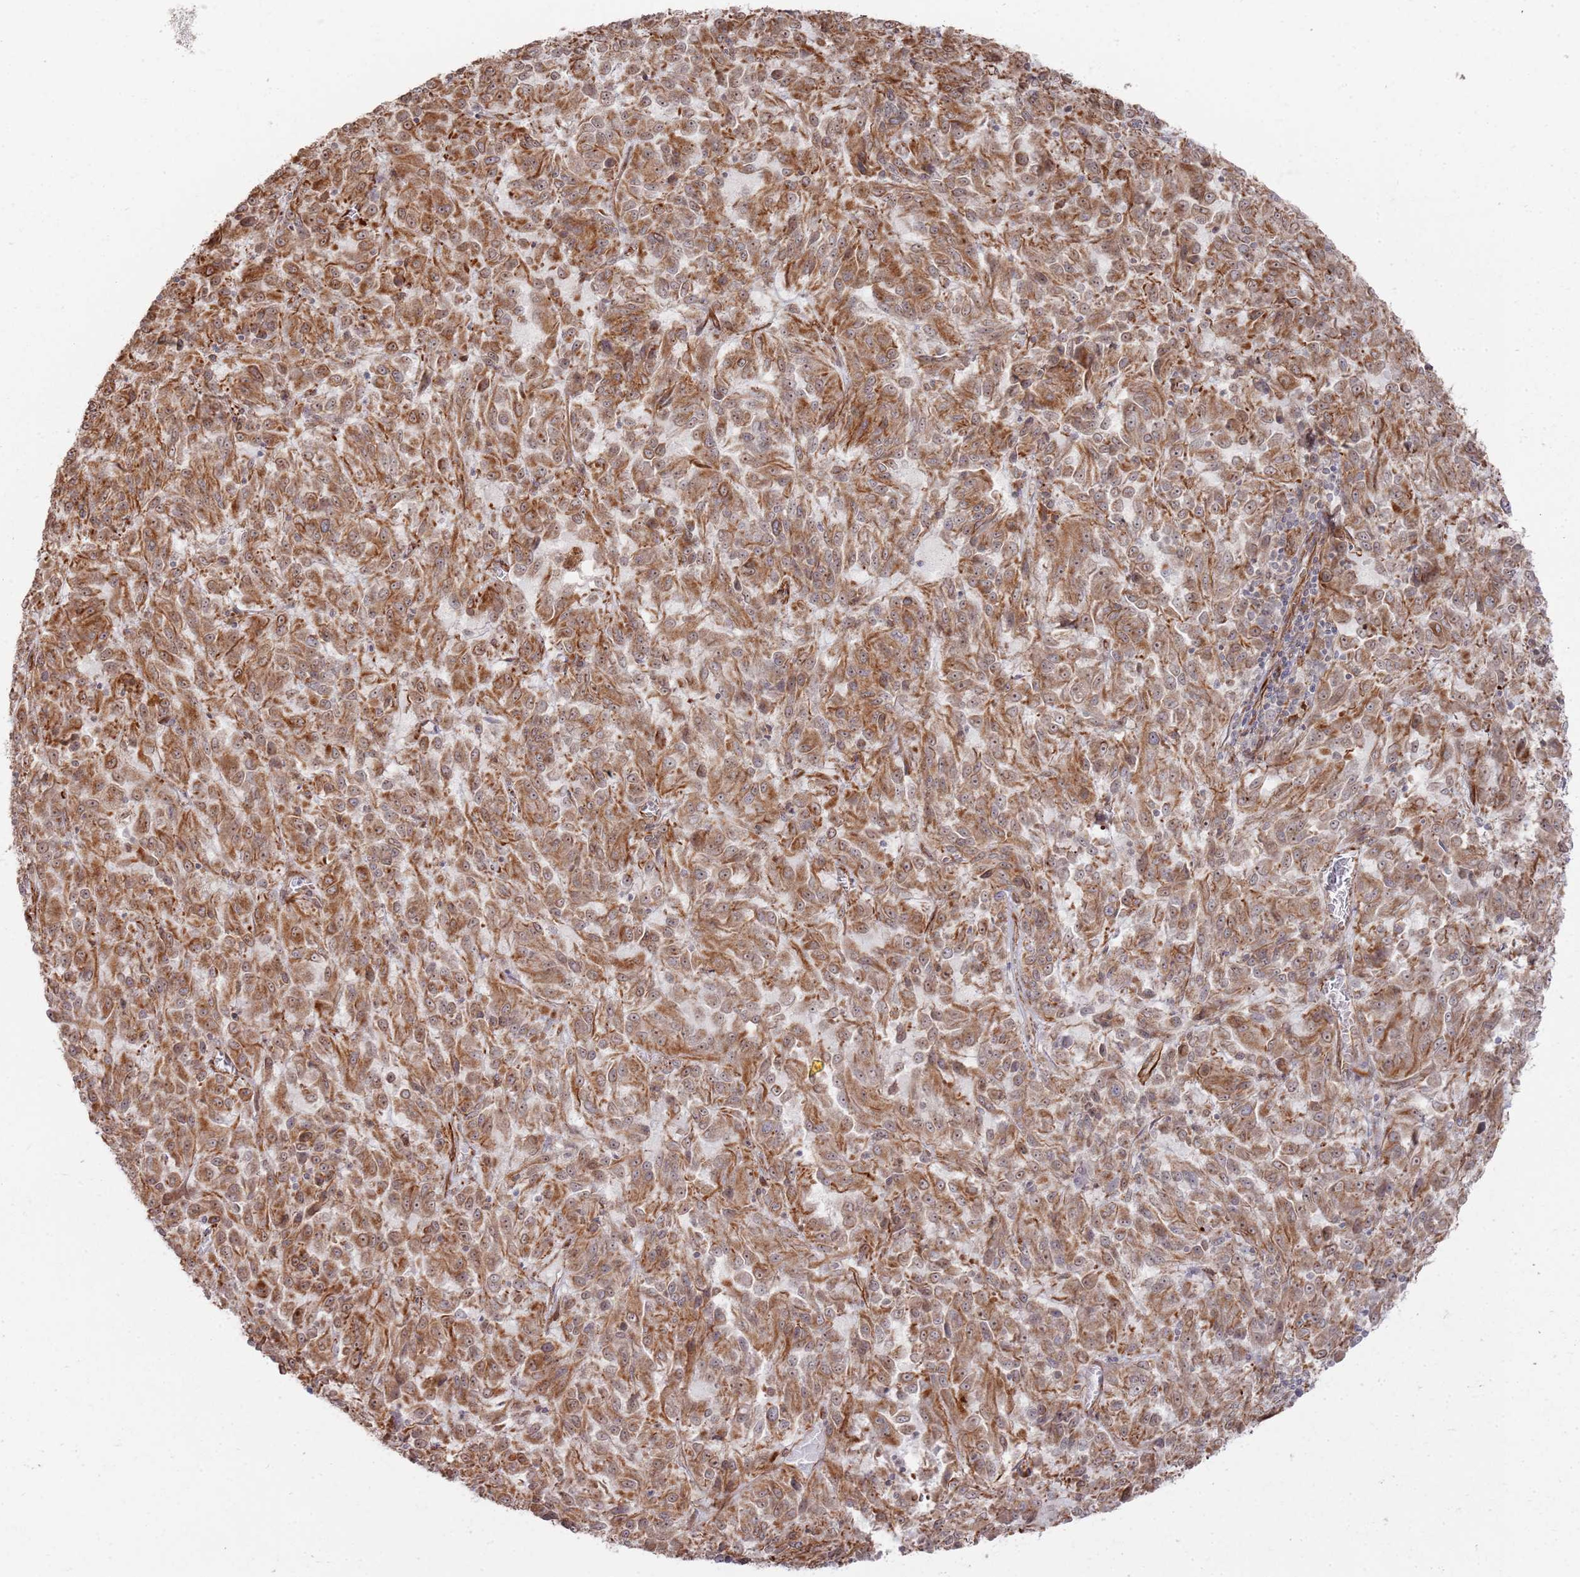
{"staining": {"intensity": "moderate", "quantity": ">75%", "location": "cytoplasmic/membranous,nuclear"}, "tissue": "melanoma", "cell_type": "Tumor cells", "image_type": "cancer", "snomed": [{"axis": "morphology", "description": "Malignant melanoma, Metastatic site"}, {"axis": "topography", "description": "Lung"}], "caption": "Immunohistochemistry micrograph of neoplastic tissue: human malignant melanoma (metastatic site) stained using immunohistochemistry (IHC) shows medium levels of moderate protein expression localized specifically in the cytoplasmic/membranous and nuclear of tumor cells, appearing as a cytoplasmic/membranous and nuclear brown color.", "gene": "PHF21A", "patient": {"sex": "male", "age": 64}}